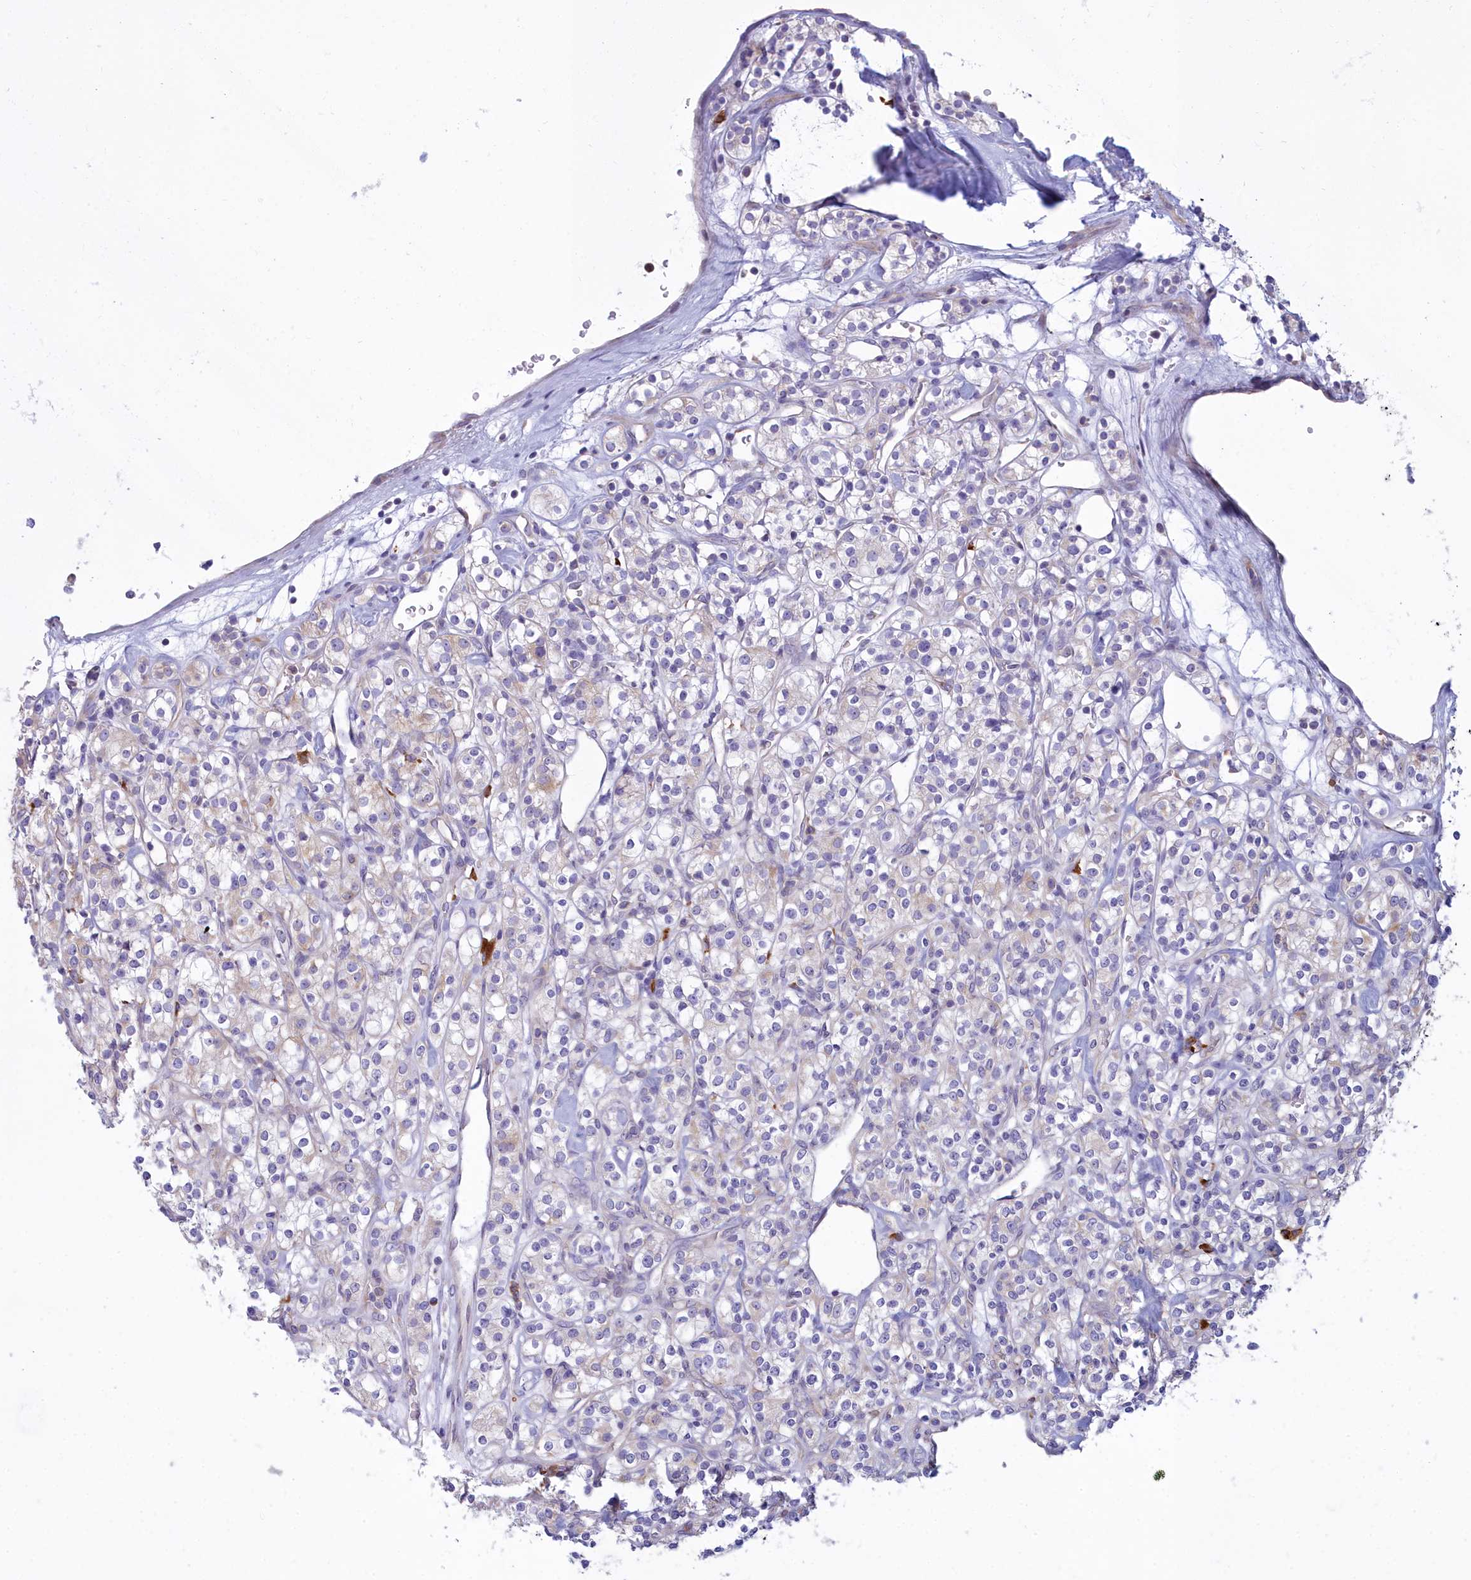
{"staining": {"intensity": "weak", "quantity": "<25%", "location": "cytoplasmic/membranous"}, "tissue": "renal cancer", "cell_type": "Tumor cells", "image_type": "cancer", "snomed": [{"axis": "morphology", "description": "Adenocarcinoma, NOS"}, {"axis": "topography", "description": "Kidney"}], "caption": "Micrograph shows no protein expression in tumor cells of renal cancer (adenocarcinoma) tissue.", "gene": "HM13", "patient": {"sex": "male", "age": 77}}